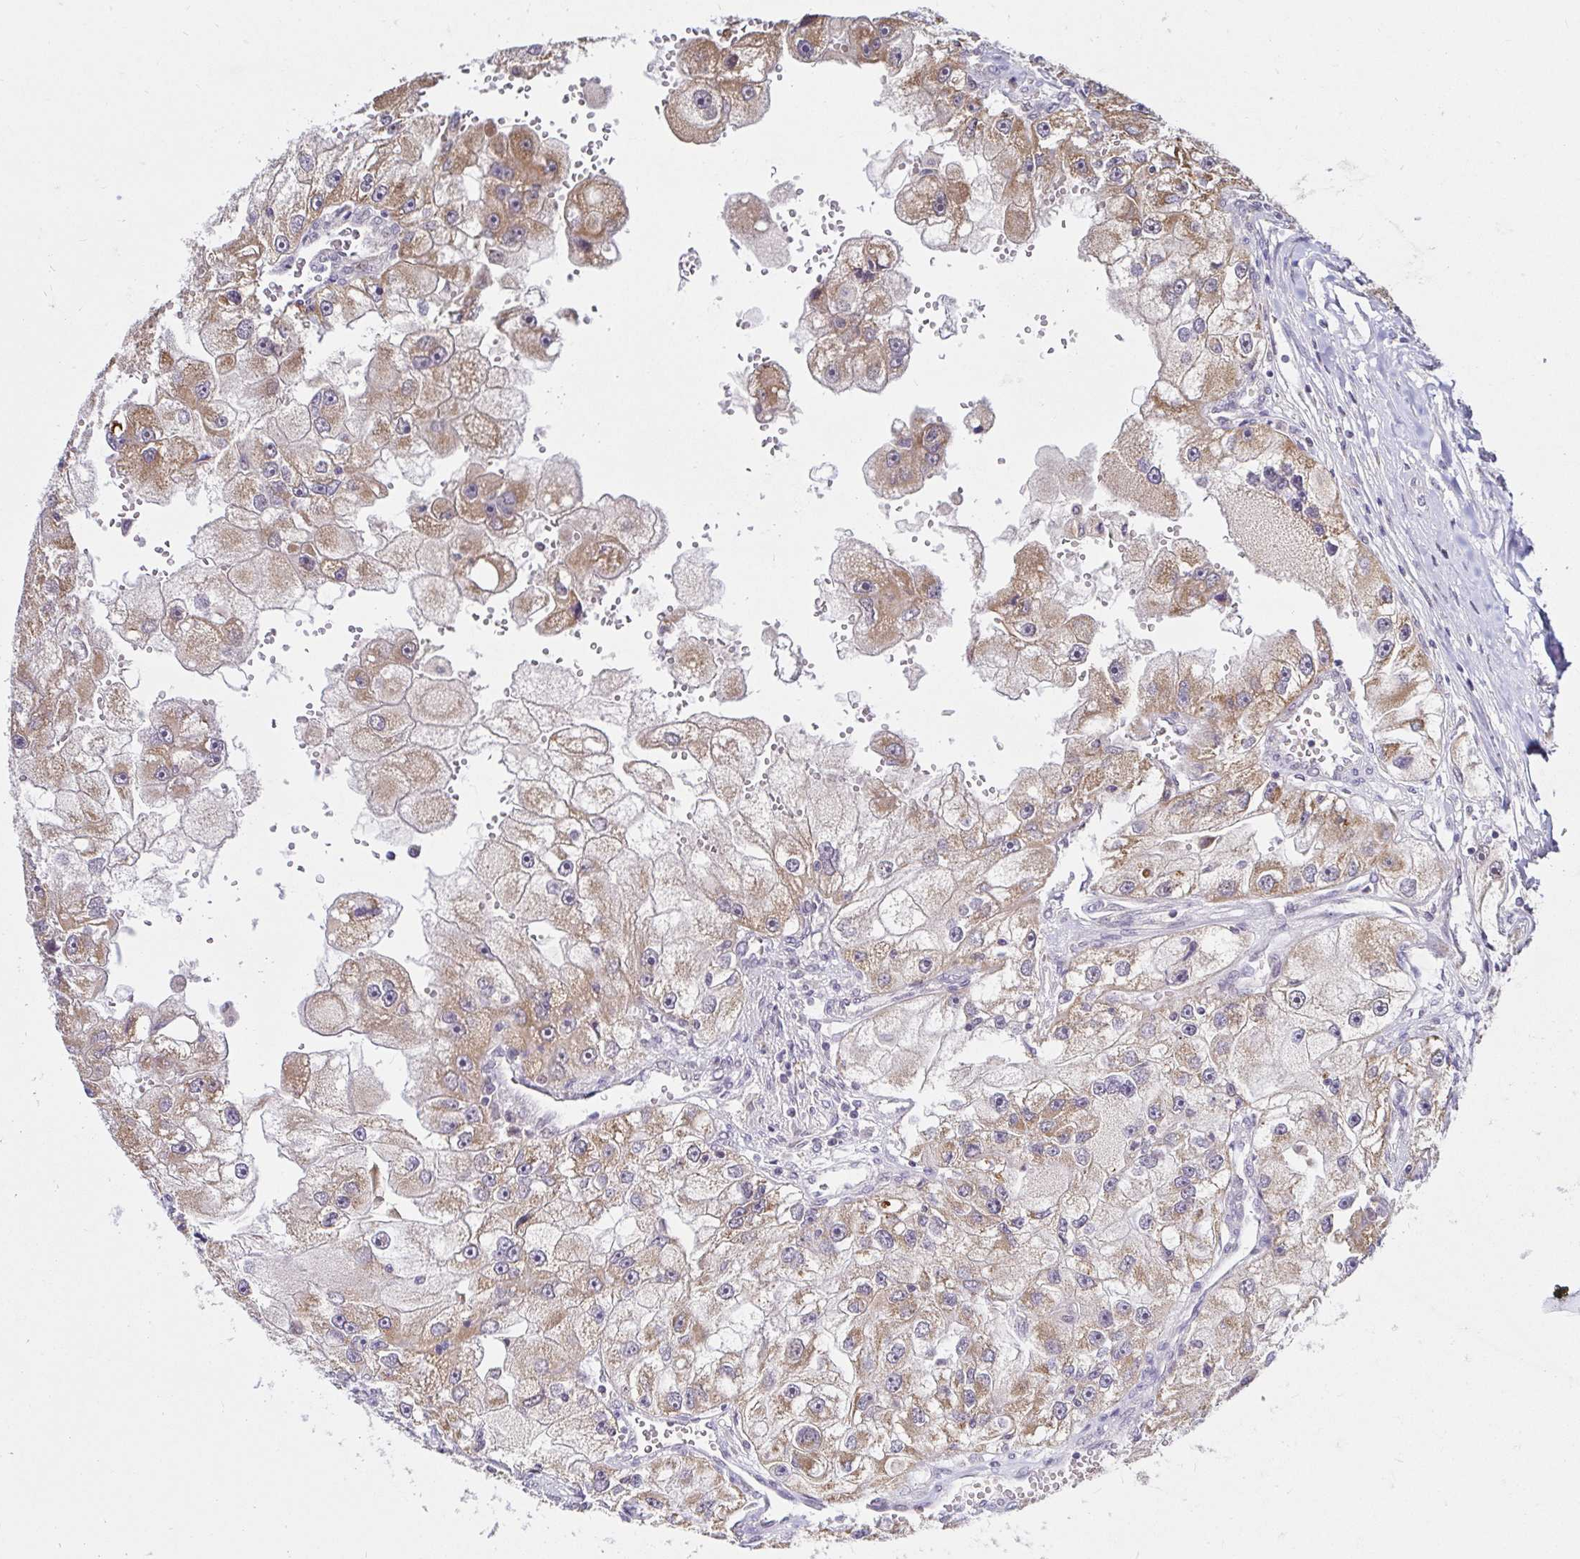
{"staining": {"intensity": "moderate", "quantity": ">75%", "location": "cytoplasmic/membranous"}, "tissue": "renal cancer", "cell_type": "Tumor cells", "image_type": "cancer", "snomed": [{"axis": "morphology", "description": "Adenocarcinoma, NOS"}, {"axis": "topography", "description": "Kidney"}], "caption": "IHC histopathology image of neoplastic tissue: adenocarcinoma (renal) stained using immunohistochemistry reveals medium levels of moderate protein expression localized specifically in the cytoplasmic/membranous of tumor cells, appearing as a cytoplasmic/membranous brown color.", "gene": "TIMM50", "patient": {"sex": "male", "age": 63}}